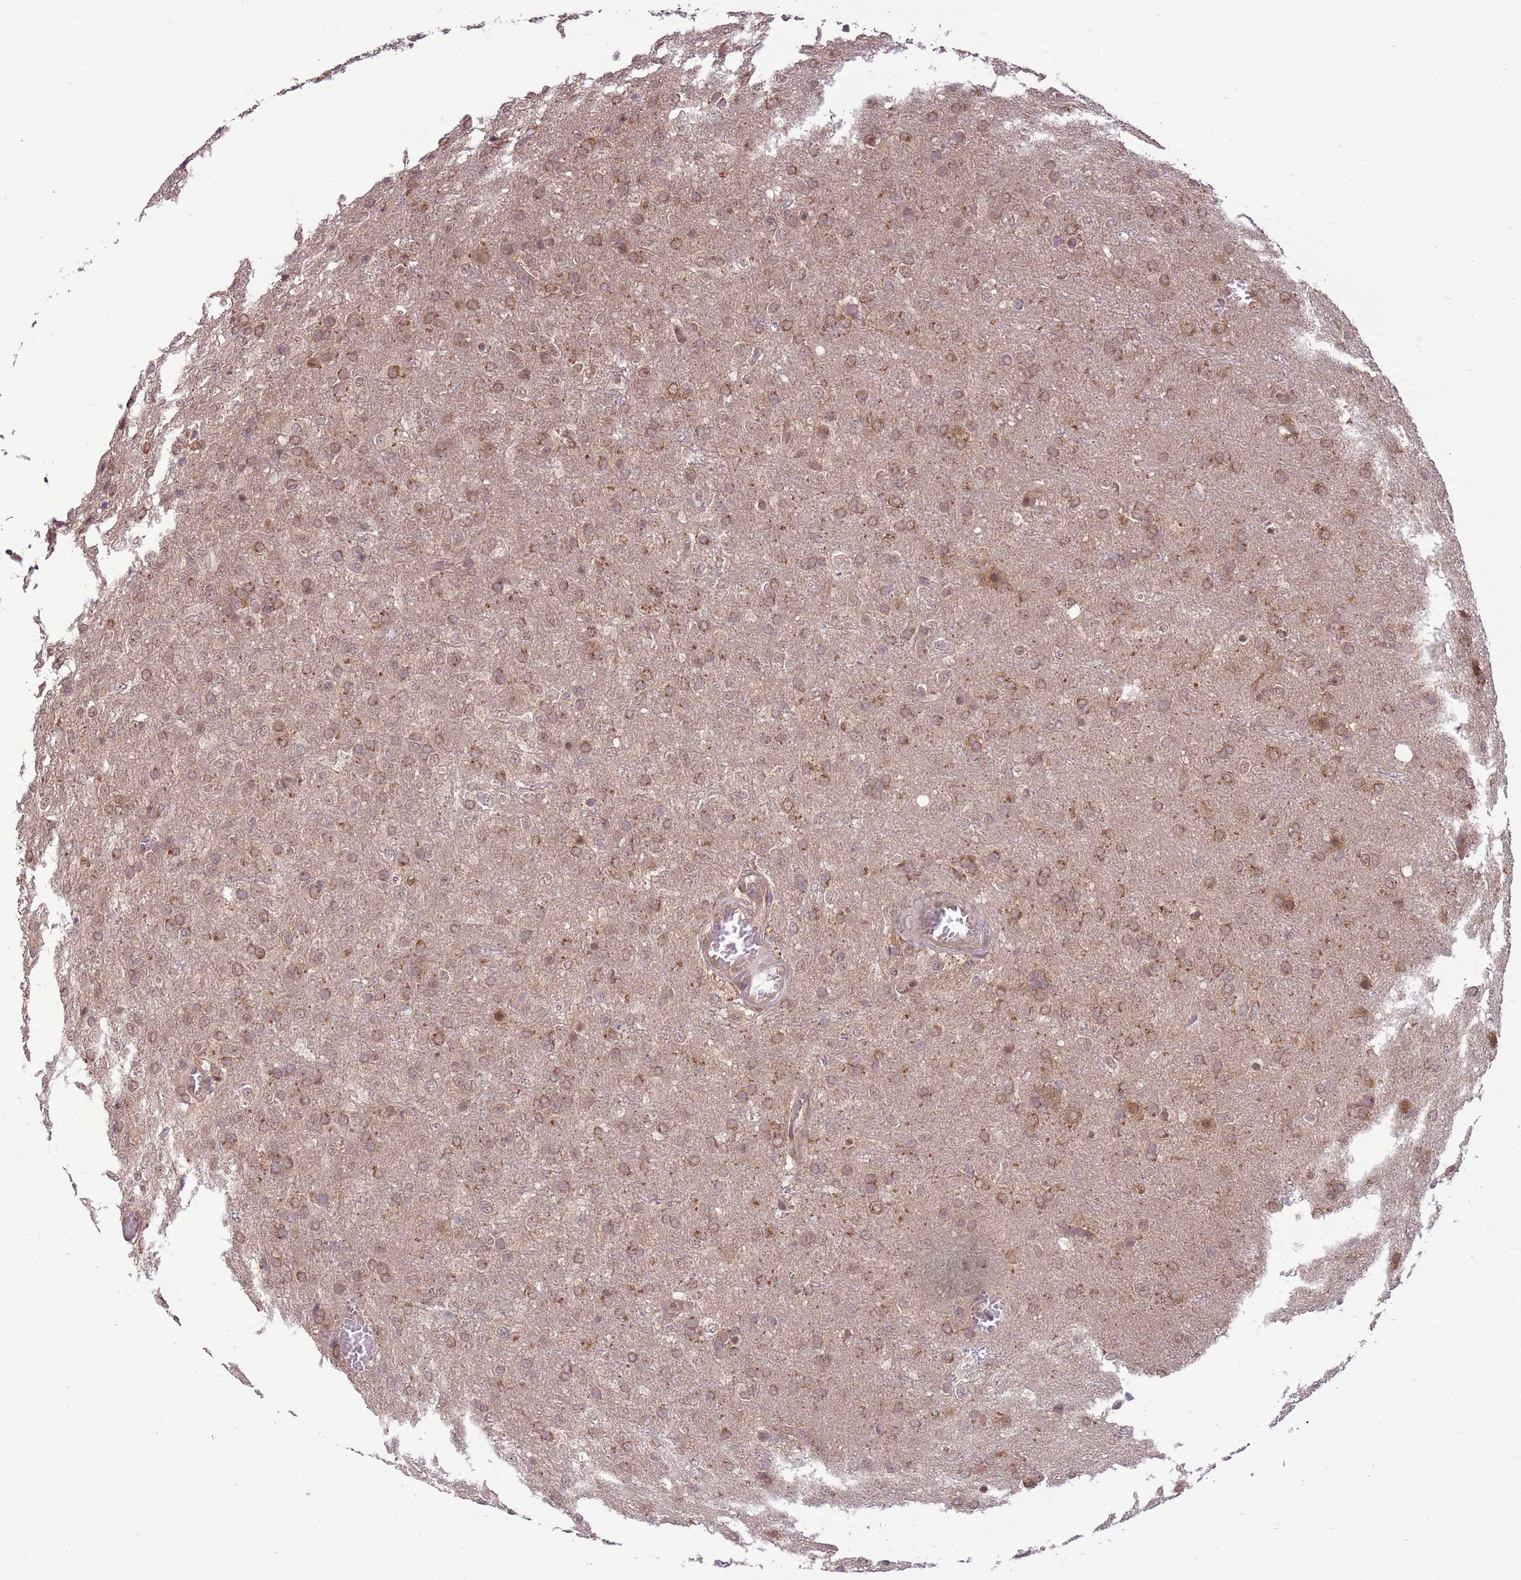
{"staining": {"intensity": "moderate", "quantity": "25%-75%", "location": "cytoplasmic/membranous"}, "tissue": "glioma", "cell_type": "Tumor cells", "image_type": "cancer", "snomed": [{"axis": "morphology", "description": "Glioma, malignant, High grade"}, {"axis": "topography", "description": "Brain"}], "caption": "Protein staining reveals moderate cytoplasmic/membranous positivity in about 25%-75% of tumor cells in malignant glioma (high-grade).", "gene": "ADAMTS3", "patient": {"sex": "female", "age": 74}}